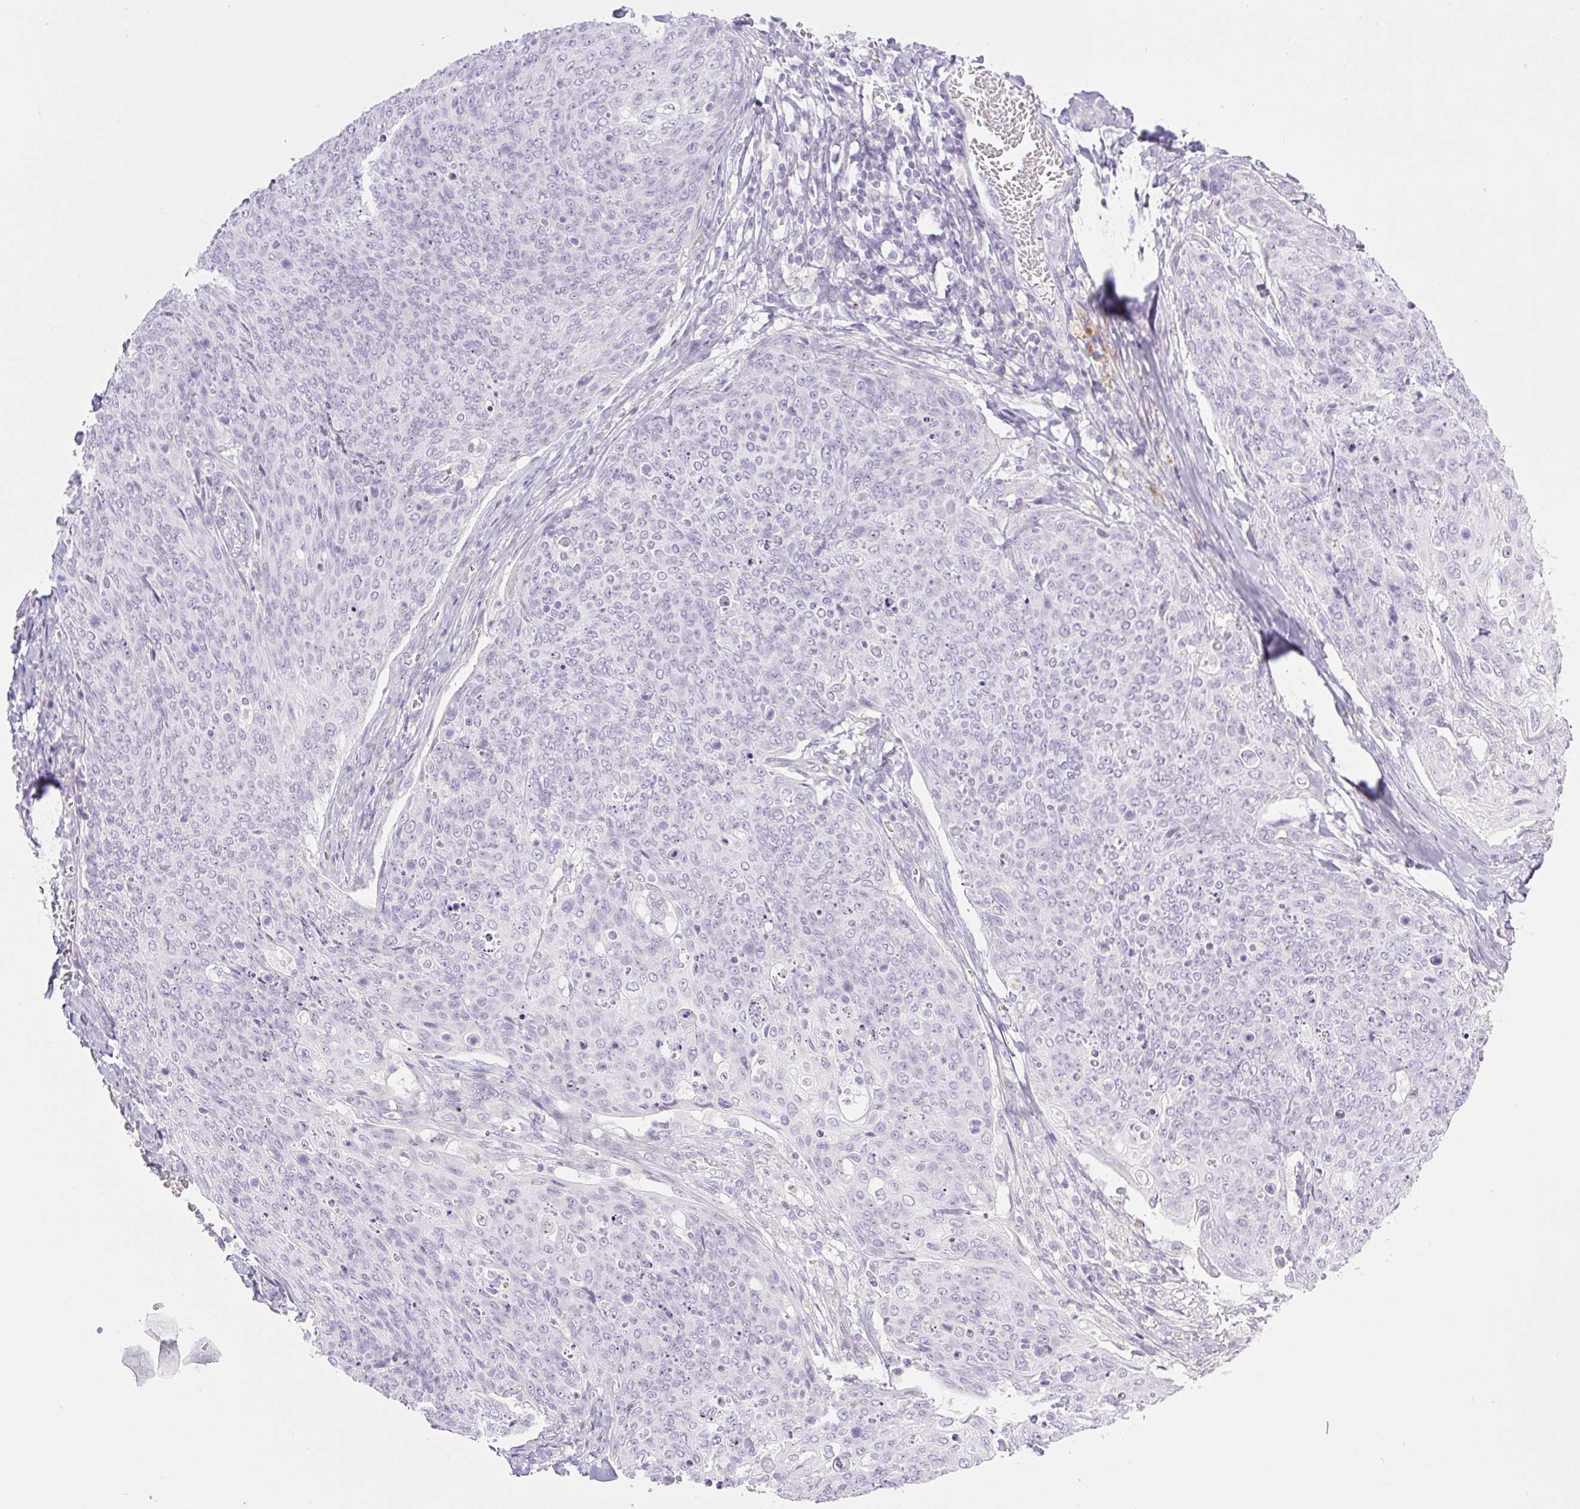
{"staining": {"intensity": "negative", "quantity": "none", "location": "none"}, "tissue": "skin cancer", "cell_type": "Tumor cells", "image_type": "cancer", "snomed": [{"axis": "morphology", "description": "Squamous cell carcinoma, NOS"}, {"axis": "topography", "description": "Skin"}, {"axis": "topography", "description": "Vulva"}], "caption": "The IHC photomicrograph has no significant staining in tumor cells of skin squamous cell carcinoma tissue. The staining was performed using DAB to visualize the protein expression in brown, while the nuclei were stained in blue with hematoxylin (Magnification: 20x).", "gene": "MIA2", "patient": {"sex": "female", "age": 85}}